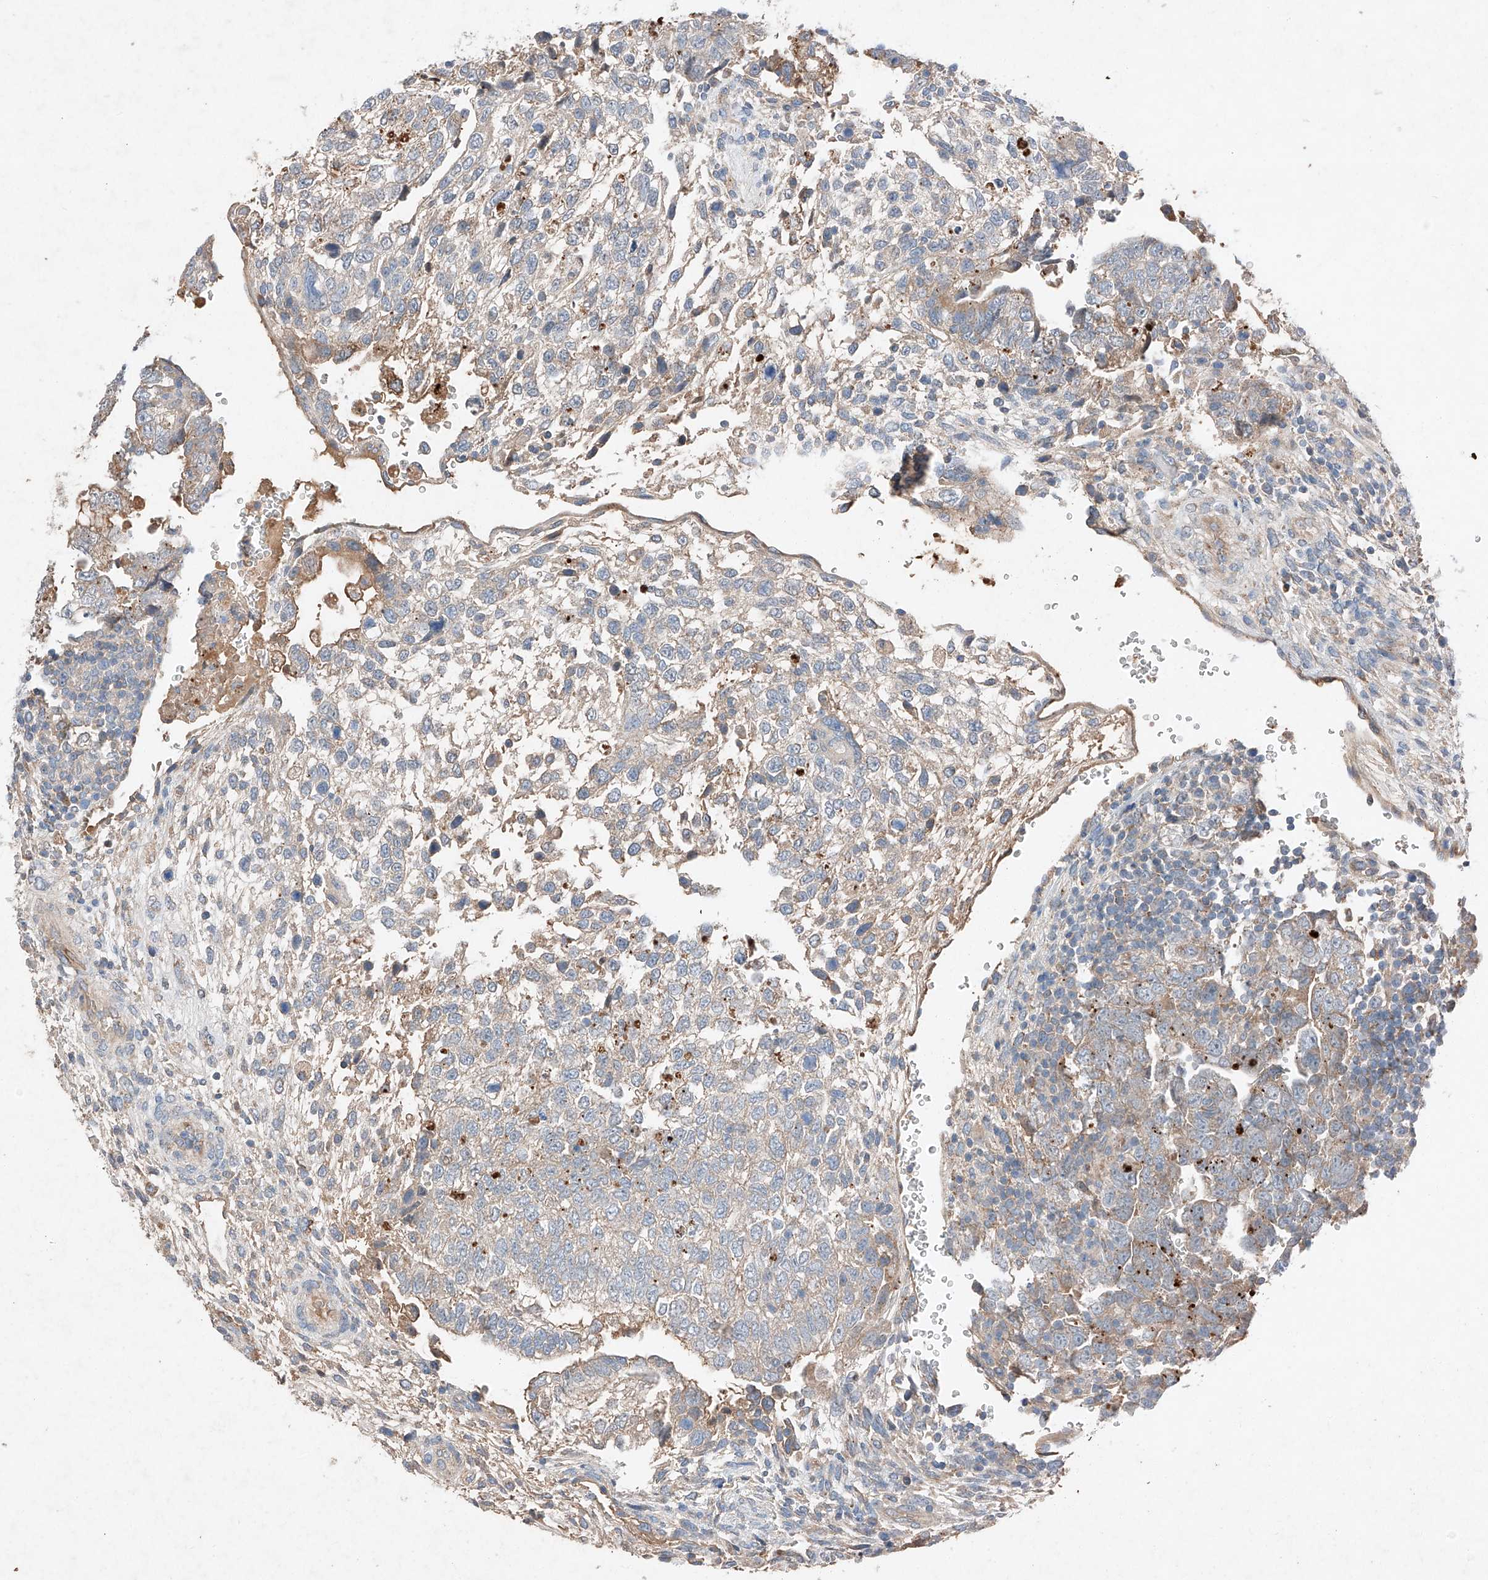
{"staining": {"intensity": "weak", "quantity": "<25%", "location": "cytoplasmic/membranous"}, "tissue": "testis cancer", "cell_type": "Tumor cells", "image_type": "cancer", "snomed": [{"axis": "morphology", "description": "Carcinoma, Embryonal, NOS"}, {"axis": "topography", "description": "Testis"}], "caption": "Testis cancer (embryonal carcinoma) was stained to show a protein in brown. There is no significant positivity in tumor cells. The staining is performed using DAB brown chromogen with nuclei counter-stained in using hematoxylin.", "gene": "RUSC1", "patient": {"sex": "male", "age": 37}}